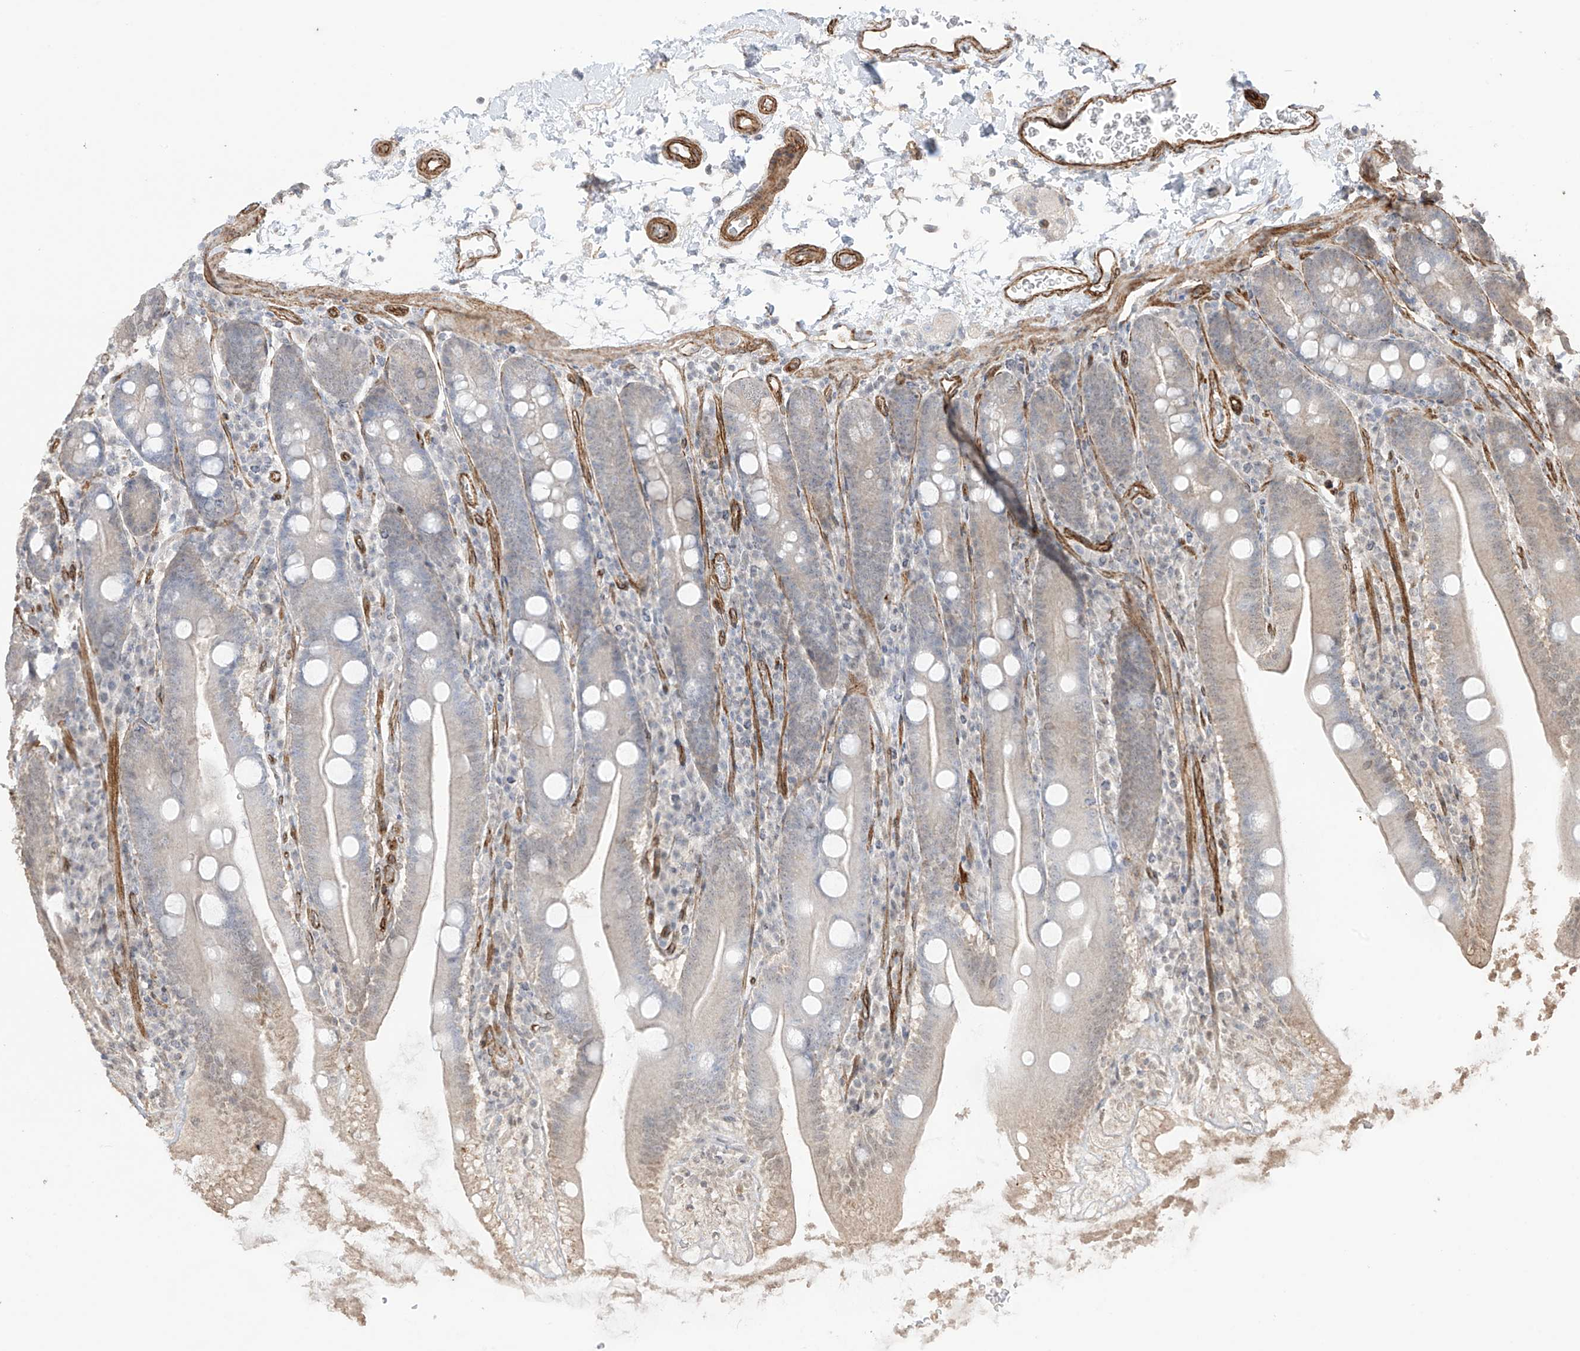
{"staining": {"intensity": "weak", "quantity": "<25%", "location": "cytoplasmic/membranous"}, "tissue": "duodenum", "cell_type": "Glandular cells", "image_type": "normal", "snomed": [{"axis": "morphology", "description": "Normal tissue, NOS"}, {"axis": "topography", "description": "Duodenum"}], "caption": "Glandular cells are negative for brown protein staining in normal duodenum. (Brightfield microscopy of DAB IHC at high magnification).", "gene": "TTLL5", "patient": {"sex": "male", "age": 35}}